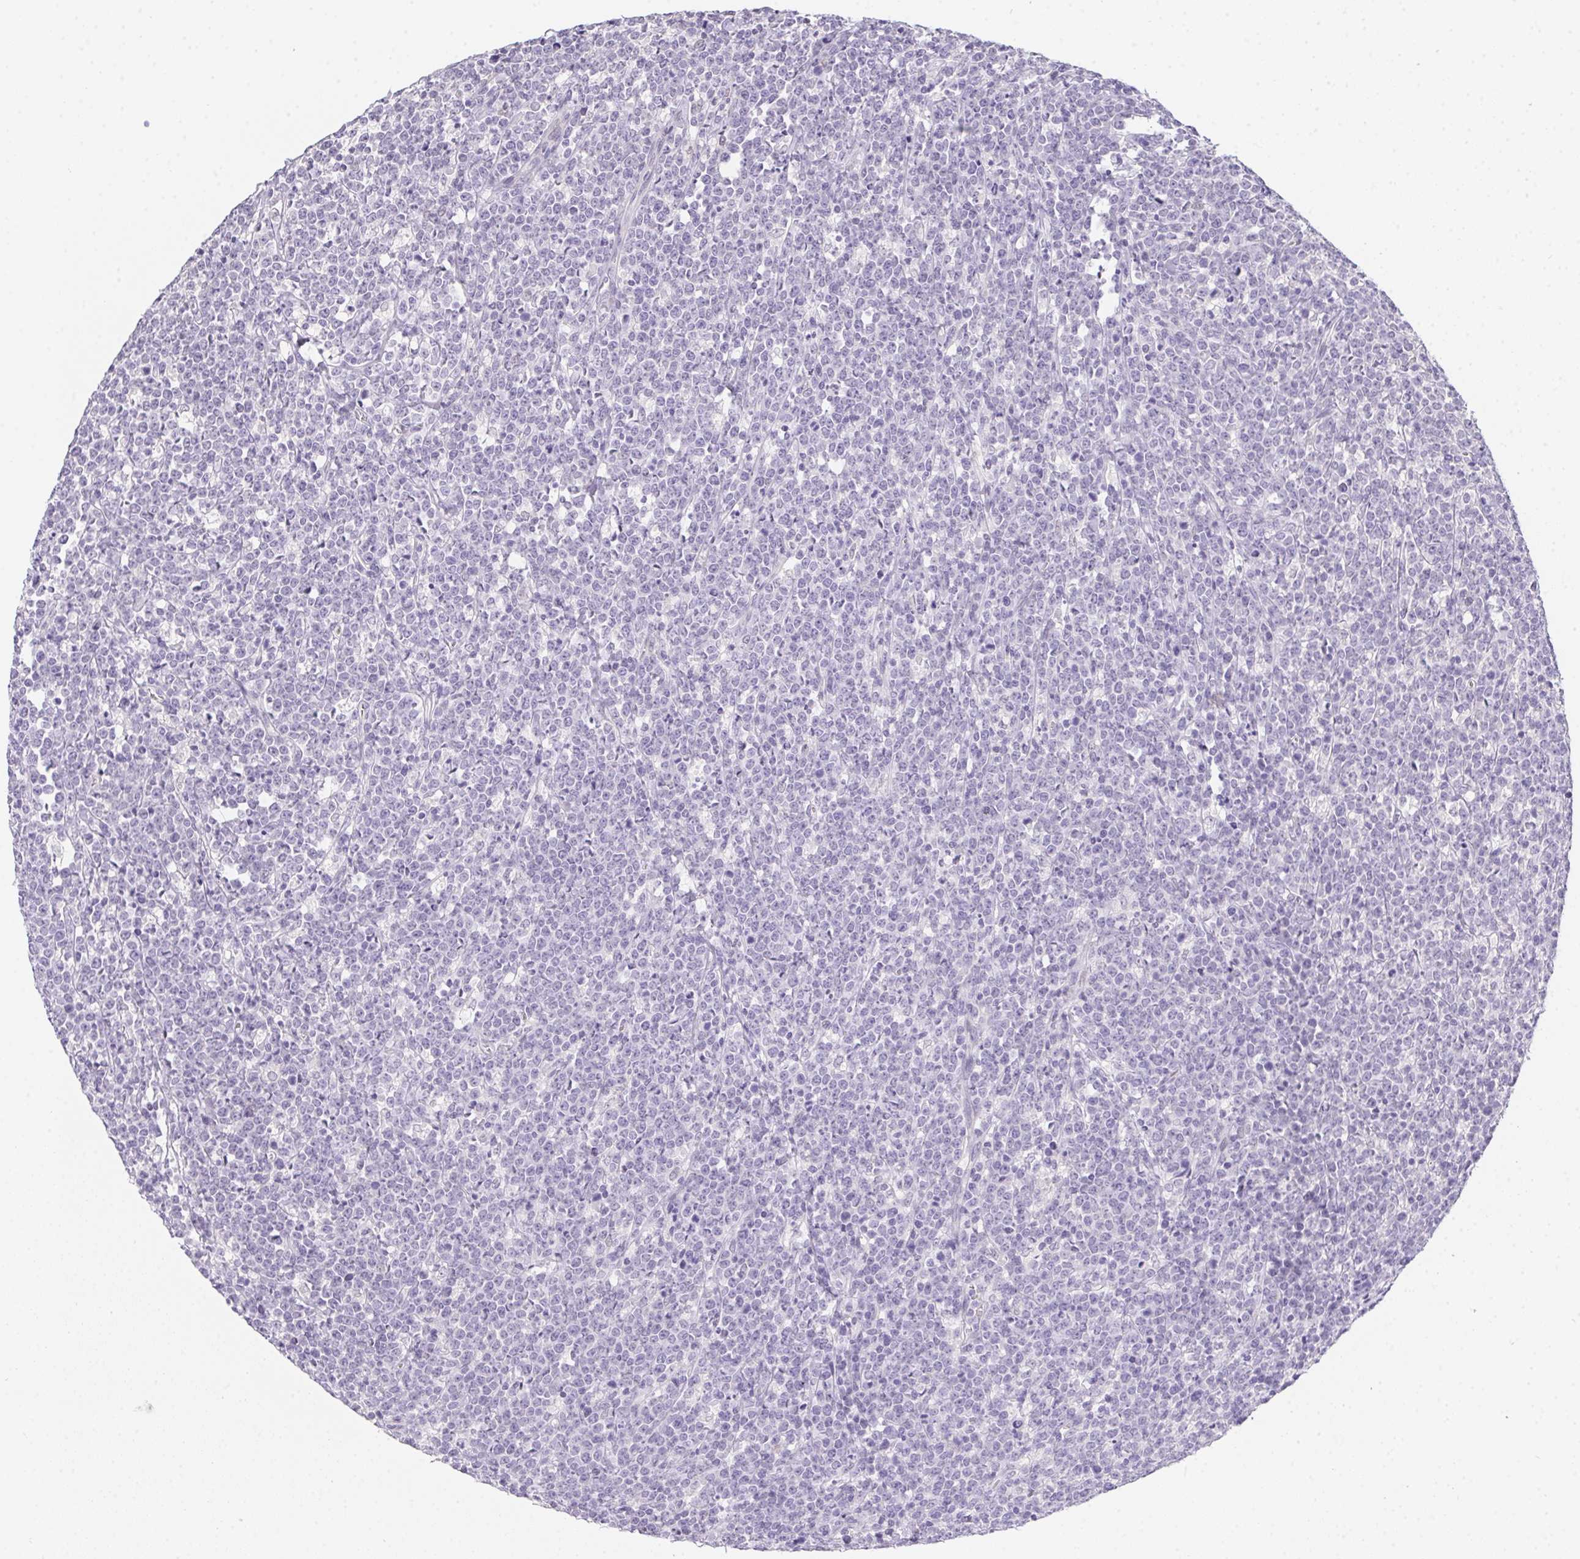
{"staining": {"intensity": "negative", "quantity": "none", "location": "none"}, "tissue": "lymphoma", "cell_type": "Tumor cells", "image_type": "cancer", "snomed": [{"axis": "morphology", "description": "Malignant lymphoma, non-Hodgkin's type, High grade"}, {"axis": "topography", "description": "Small intestine"}], "caption": "High magnification brightfield microscopy of lymphoma stained with DAB (3,3'-diaminobenzidine) (brown) and counterstained with hematoxylin (blue): tumor cells show no significant expression.", "gene": "MORC1", "patient": {"sex": "female", "age": 56}}